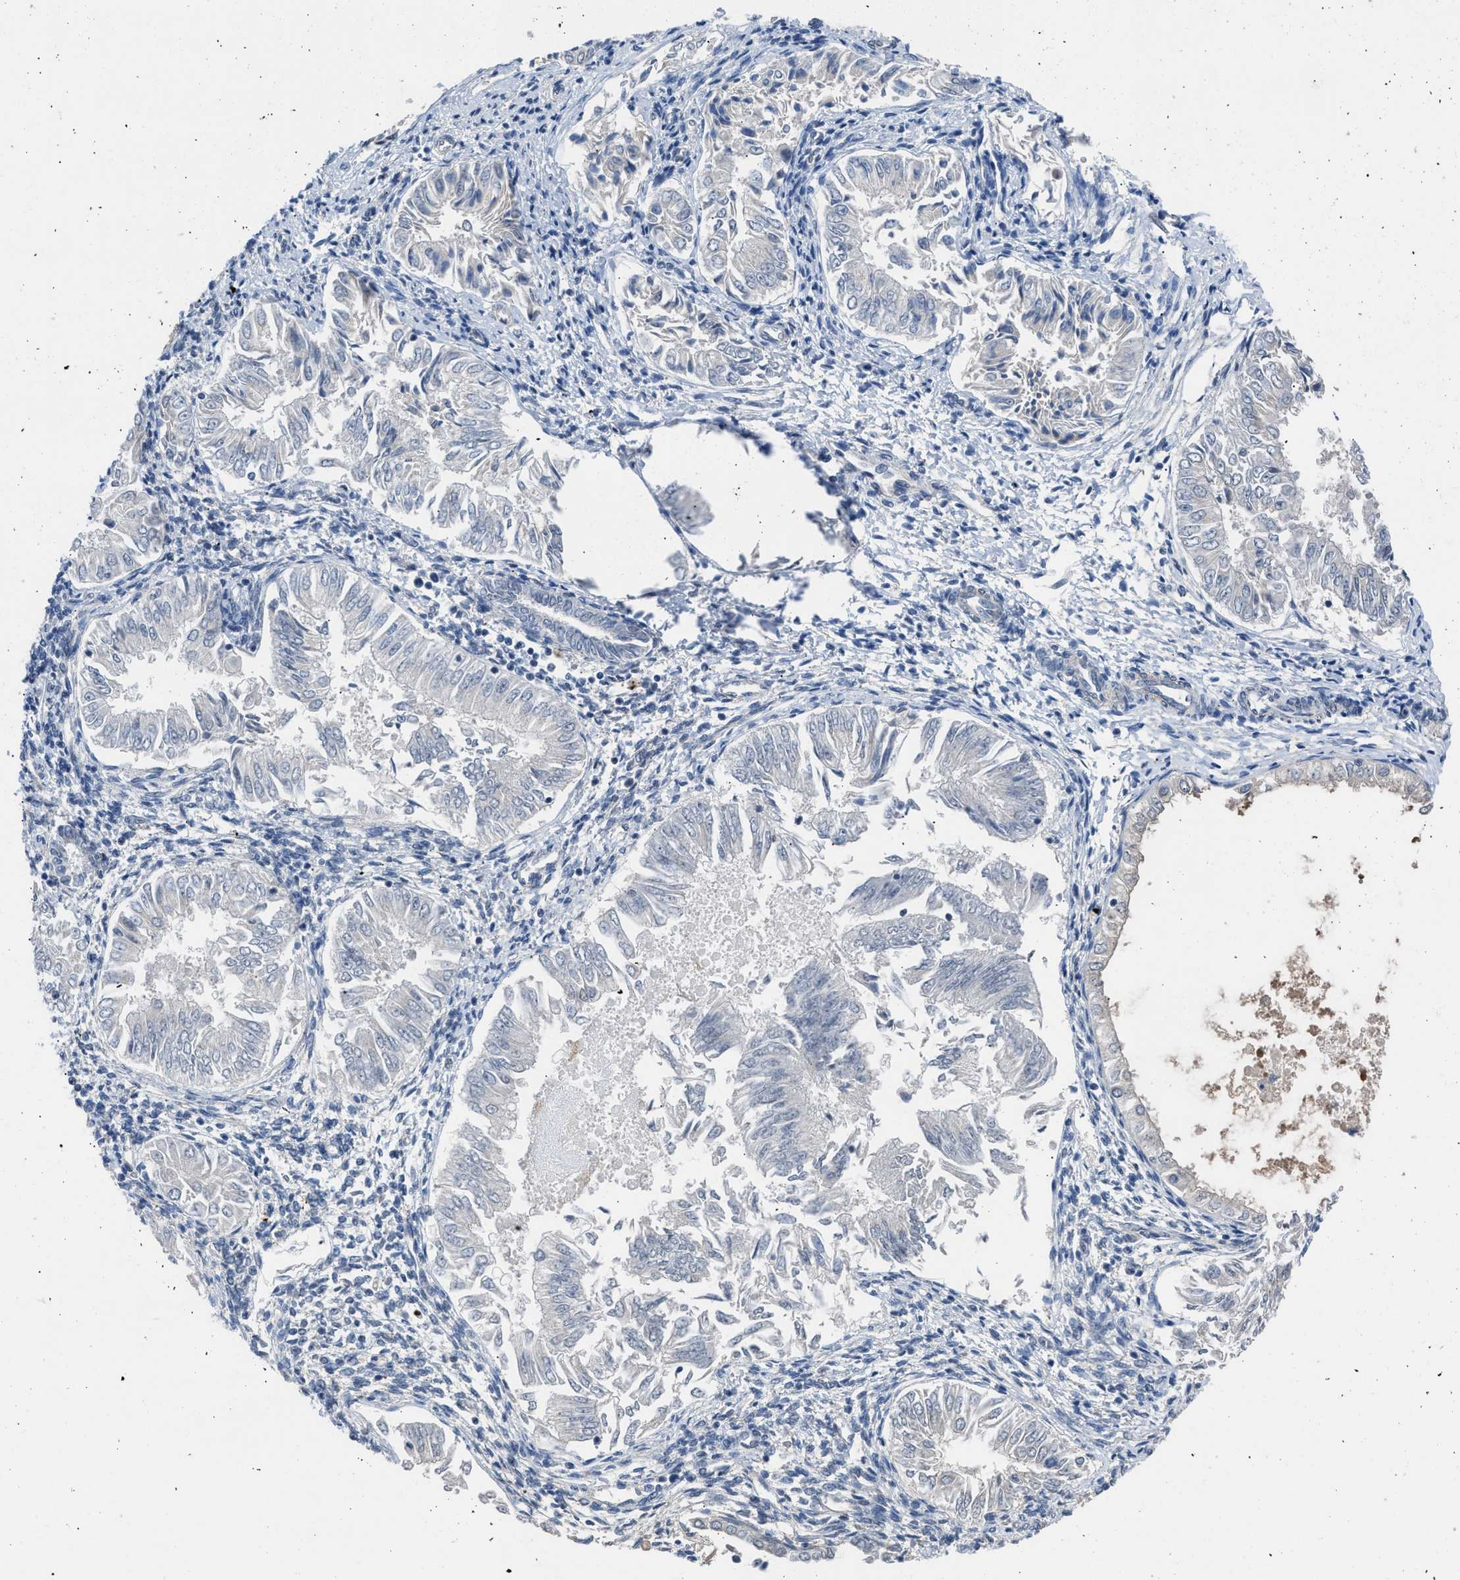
{"staining": {"intensity": "negative", "quantity": "none", "location": "none"}, "tissue": "endometrial cancer", "cell_type": "Tumor cells", "image_type": "cancer", "snomed": [{"axis": "morphology", "description": "Adenocarcinoma, NOS"}, {"axis": "topography", "description": "Endometrium"}], "caption": "The image demonstrates no significant positivity in tumor cells of endometrial cancer.", "gene": "TERF2IP", "patient": {"sex": "female", "age": 53}}